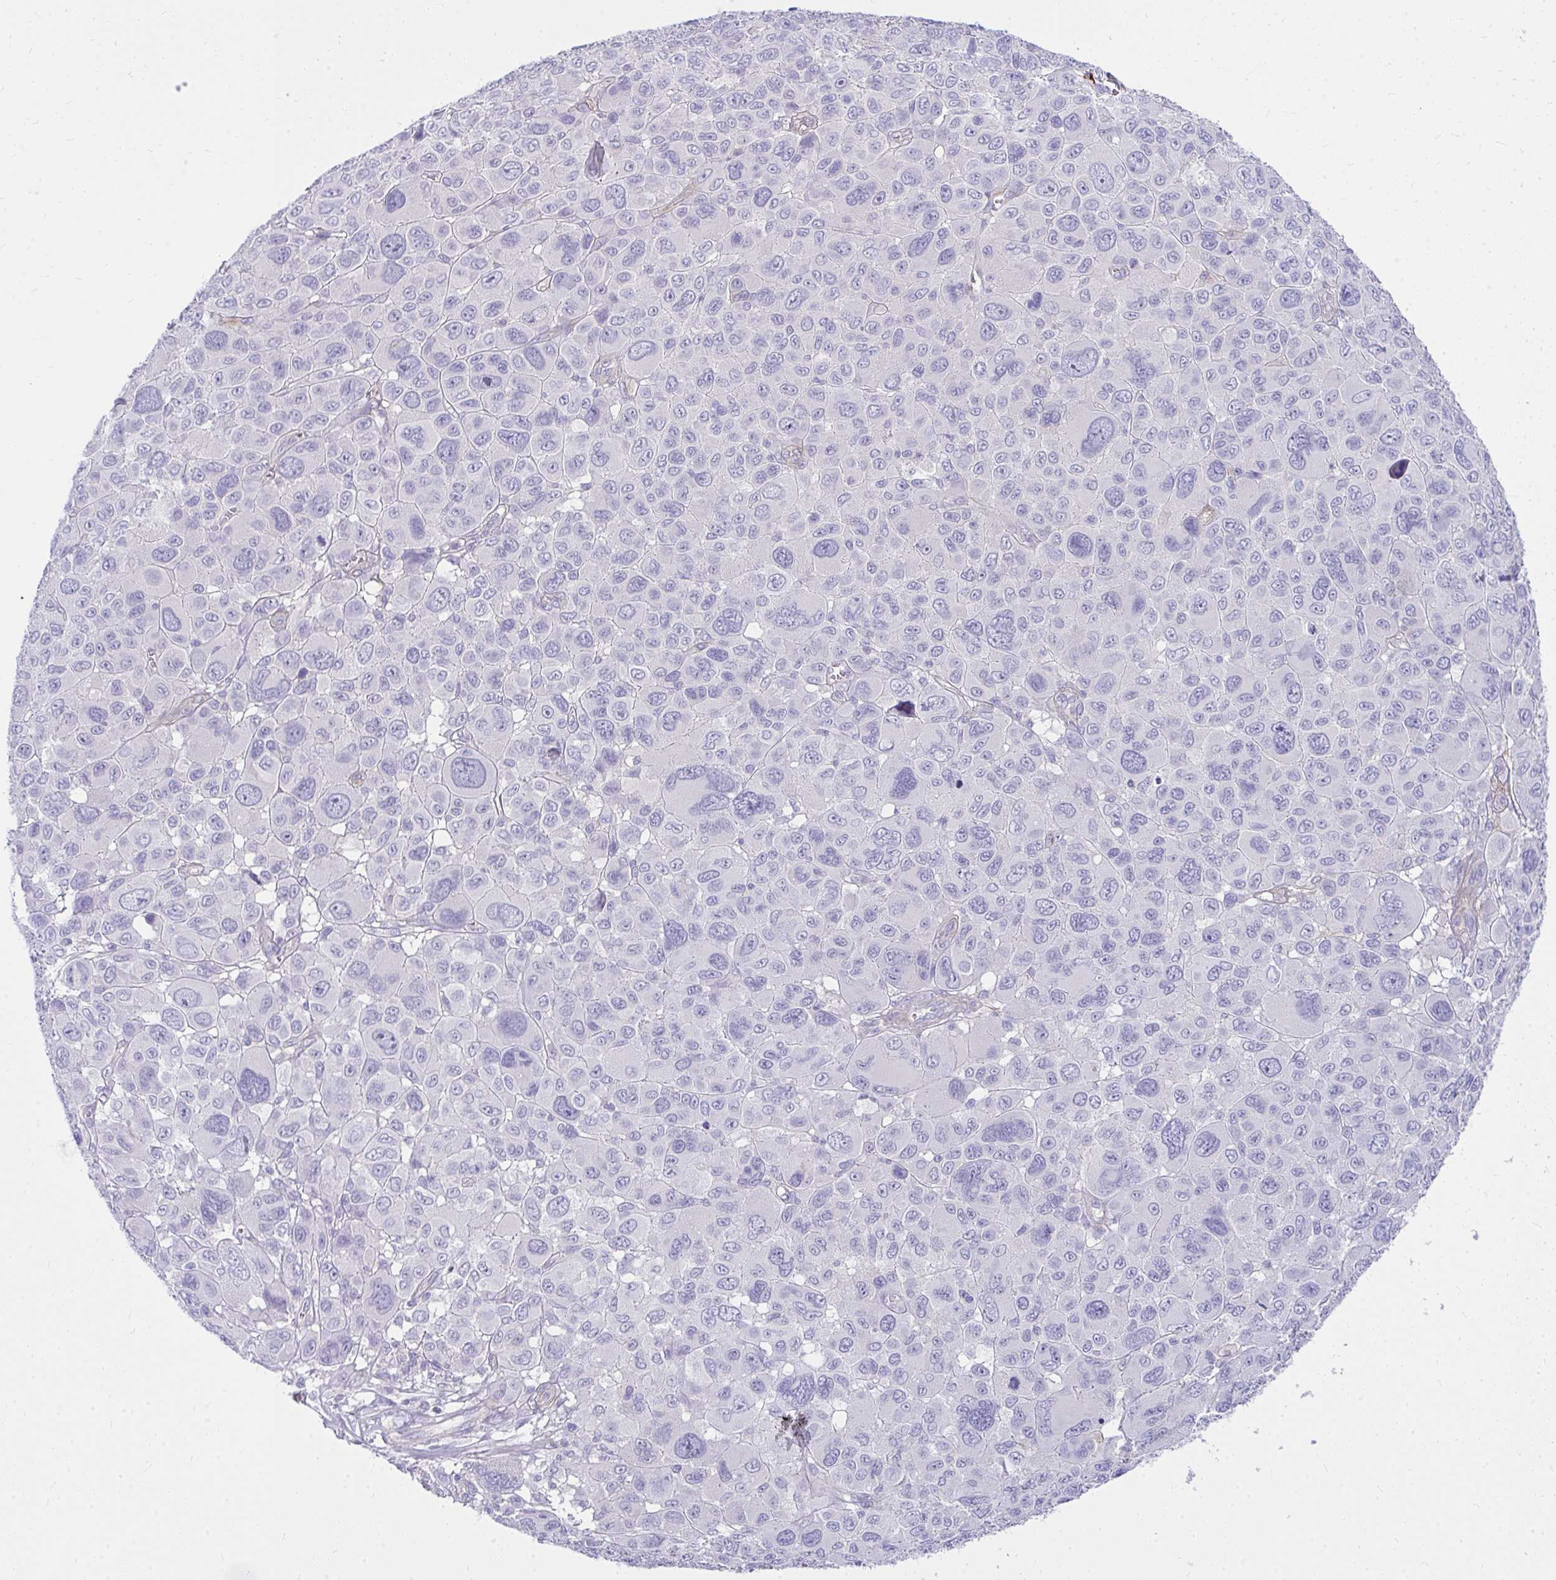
{"staining": {"intensity": "negative", "quantity": "none", "location": "none"}, "tissue": "melanoma", "cell_type": "Tumor cells", "image_type": "cancer", "snomed": [{"axis": "morphology", "description": "Malignant melanoma, NOS"}, {"axis": "topography", "description": "Skin"}], "caption": "DAB immunohistochemical staining of malignant melanoma demonstrates no significant staining in tumor cells.", "gene": "LRRC36", "patient": {"sex": "female", "age": 66}}